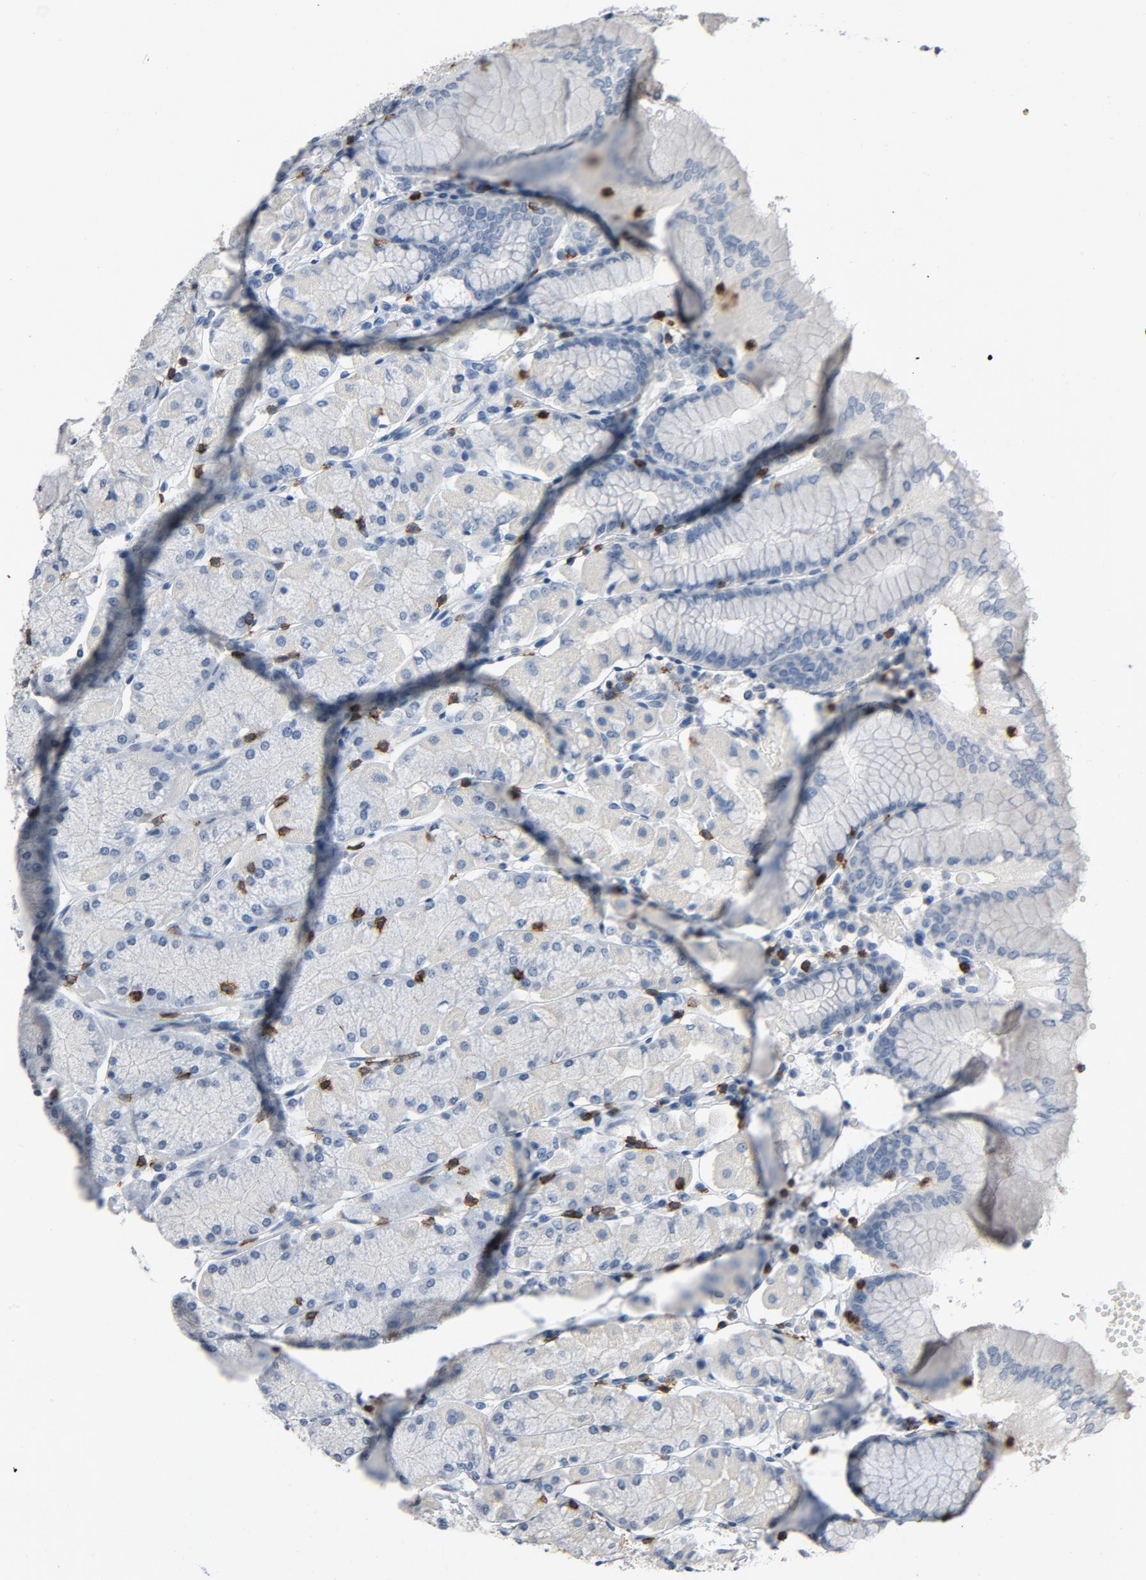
{"staining": {"intensity": "negative", "quantity": "none", "location": "none"}, "tissue": "stomach", "cell_type": "Glandular cells", "image_type": "normal", "snomed": [{"axis": "morphology", "description": "Normal tissue, NOS"}, {"axis": "topography", "description": "Stomach, upper"}, {"axis": "topography", "description": "Stomach"}], "caption": "Immunohistochemical staining of benign stomach displays no significant expression in glandular cells.", "gene": "LCK", "patient": {"sex": "male", "age": 76}}